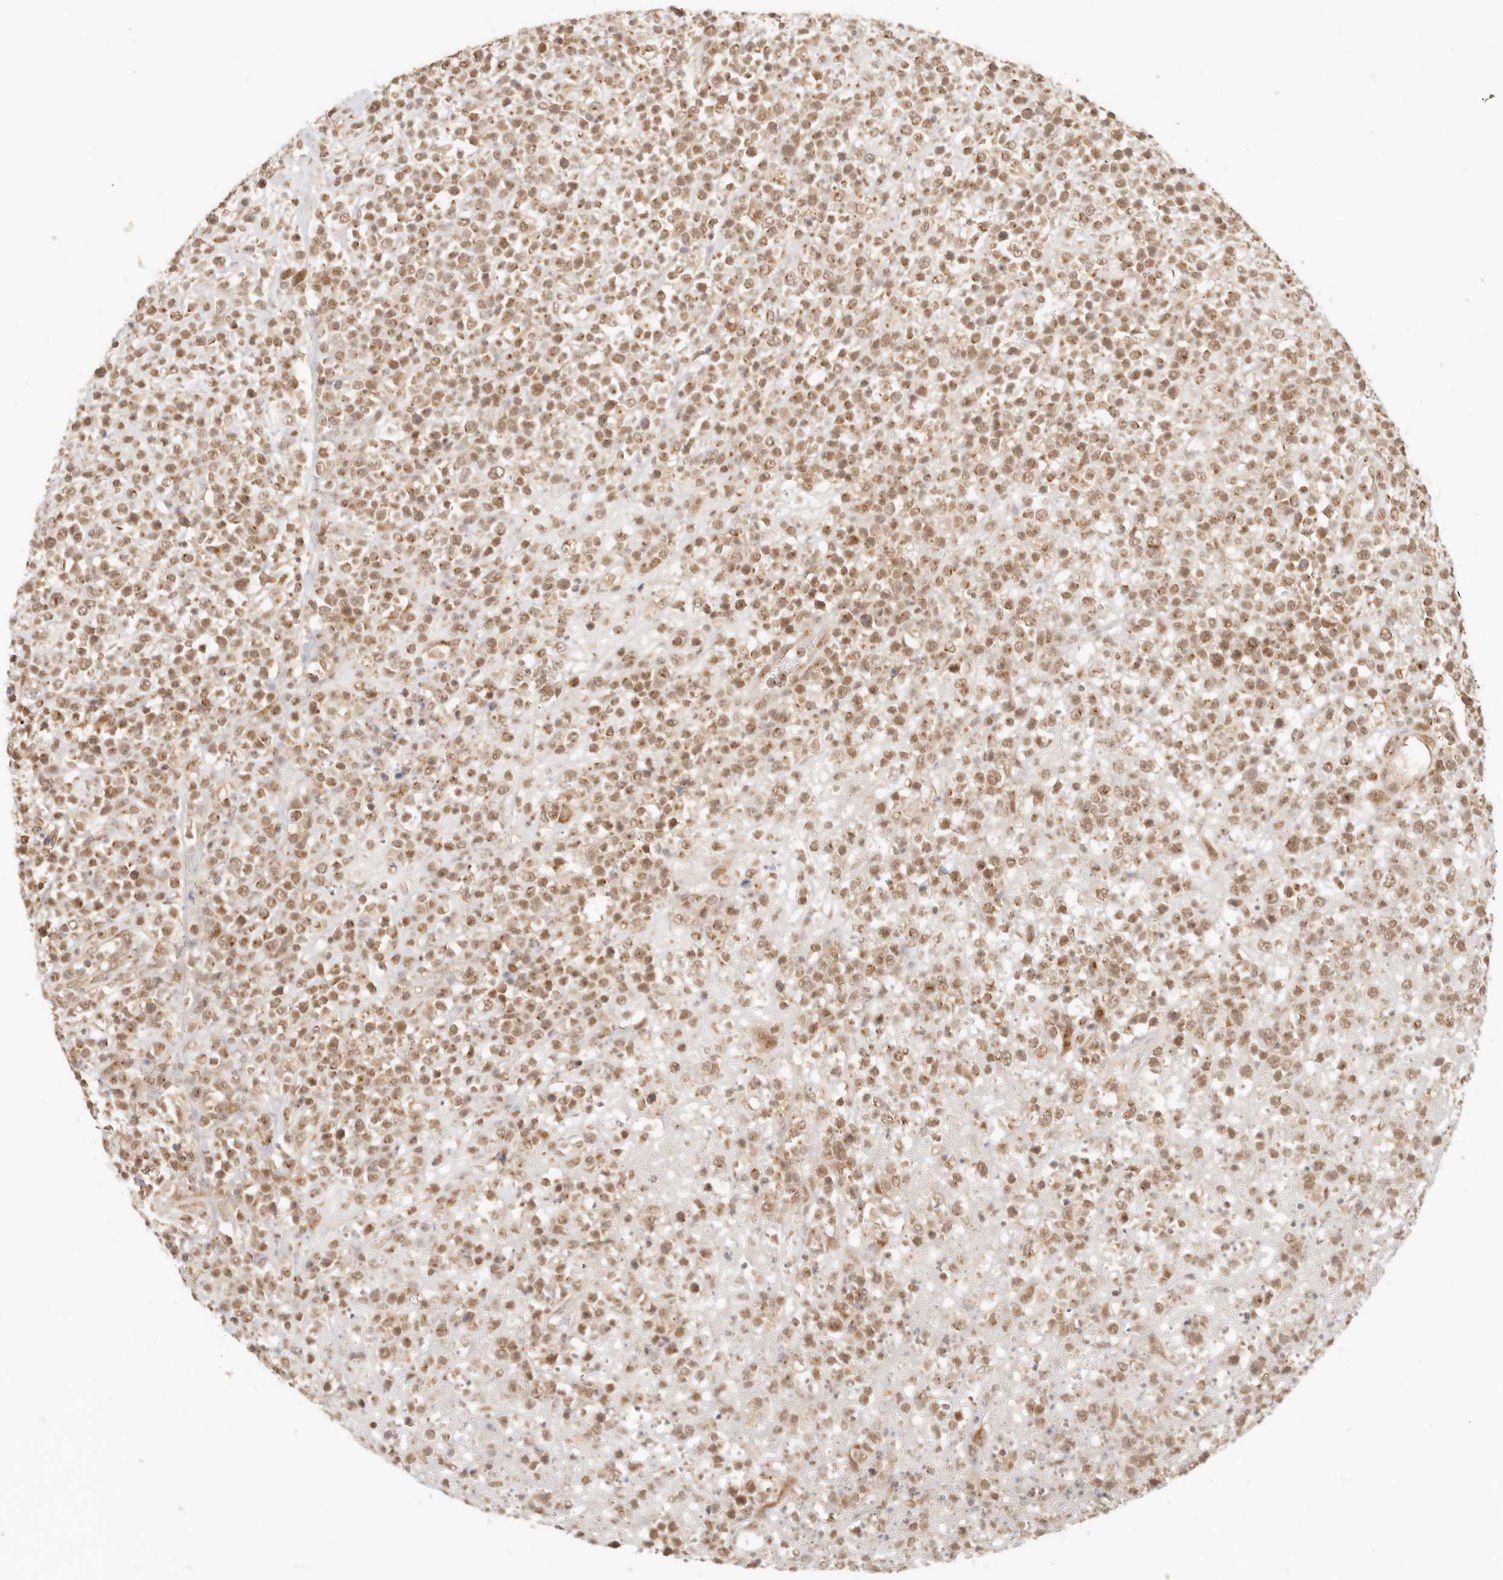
{"staining": {"intensity": "moderate", "quantity": ">75%", "location": "cytoplasmic/membranous,nuclear"}, "tissue": "lymphoma", "cell_type": "Tumor cells", "image_type": "cancer", "snomed": [{"axis": "morphology", "description": "Malignant lymphoma, non-Hodgkin's type, High grade"}, {"axis": "topography", "description": "Colon"}], "caption": "Moderate cytoplasmic/membranous and nuclear expression for a protein is seen in approximately >75% of tumor cells of lymphoma using immunohistochemistry (IHC).", "gene": "INTS11", "patient": {"sex": "female", "age": 53}}